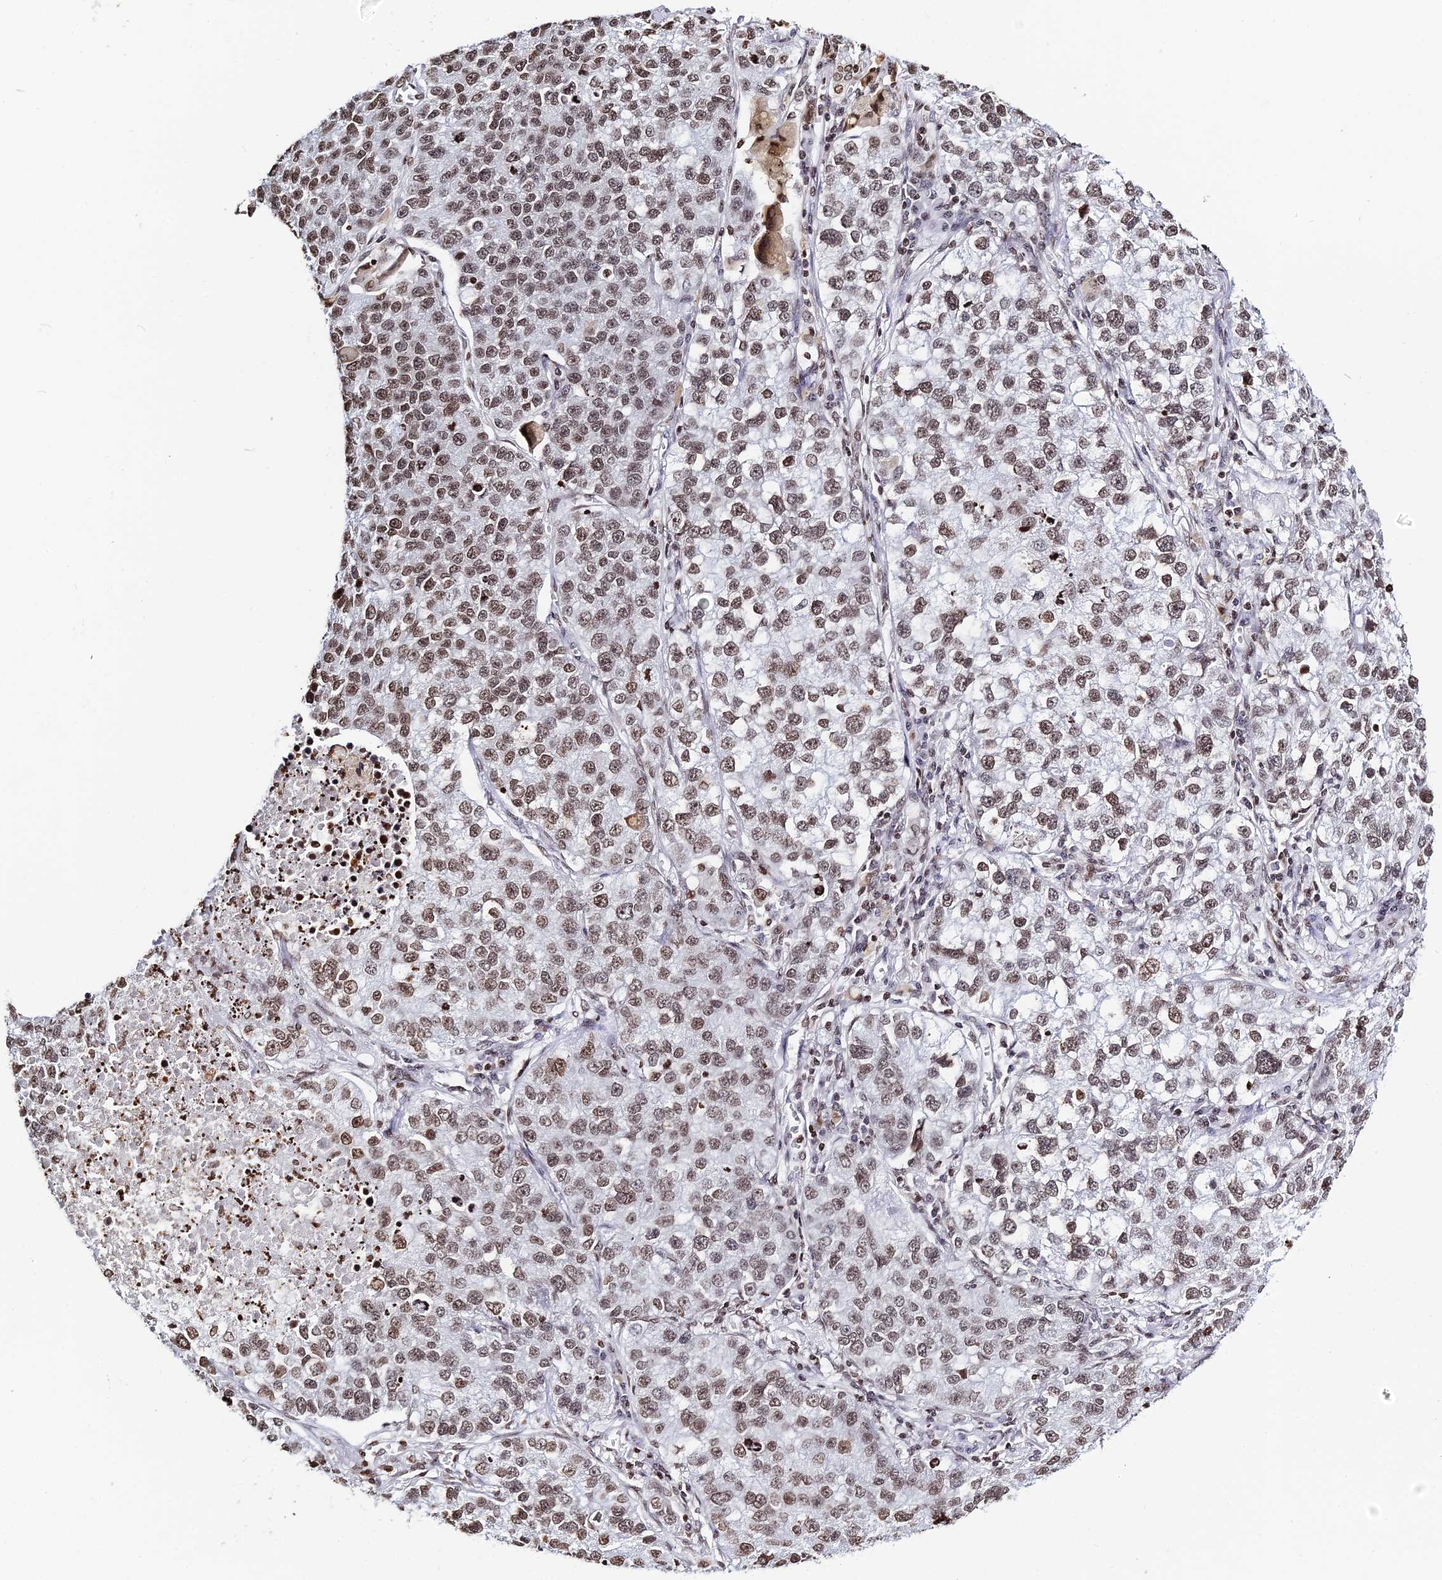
{"staining": {"intensity": "moderate", "quantity": ">75%", "location": "nuclear"}, "tissue": "lung cancer", "cell_type": "Tumor cells", "image_type": "cancer", "snomed": [{"axis": "morphology", "description": "Adenocarcinoma, NOS"}, {"axis": "topography", "description": "Lung"}], "caption": "Brown immunohistochemical staining in adenocarcinoma (lung) displays moderate nuclear staining in about >75% of tumor cells.", "gene": "MACROH2A2", "patient": {"sex": "male", "age": 49}}